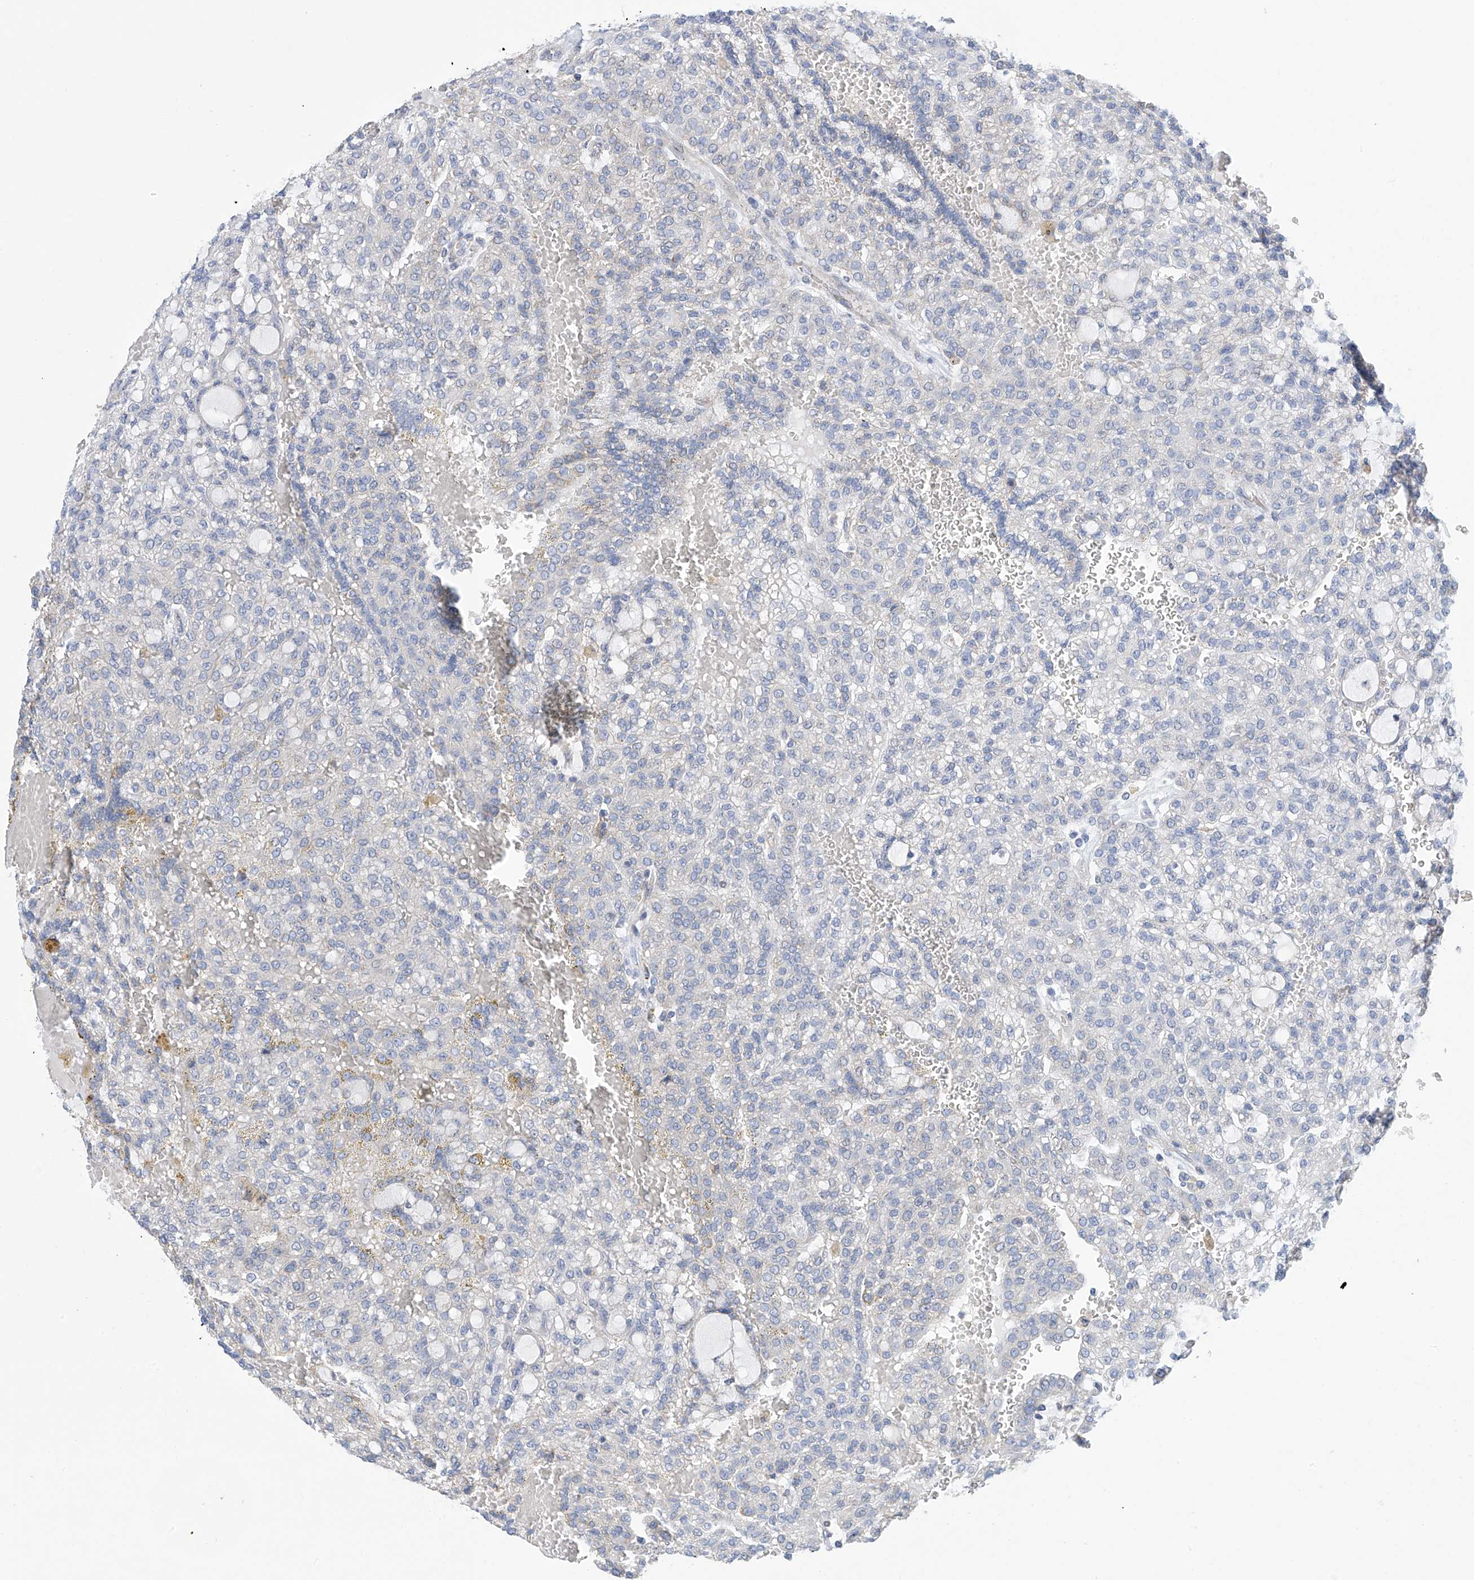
{"staining": {"intensity": "negative", "quantity": "none", "location": "none"}, "tissue": "renal cancer", "cell_type": "Tumor cells", "image_type": "cancer", "snomed": [{"axis": "morphology", "description": "Adenocarcinoma, NOS"}, {"axis": "topography", "description": "Kidney"}], "caption": "Tumor cells show no significant positivity in renal cancer.", "gene": "P2RX7", "patient": {"sex": "male", "age": 63}}